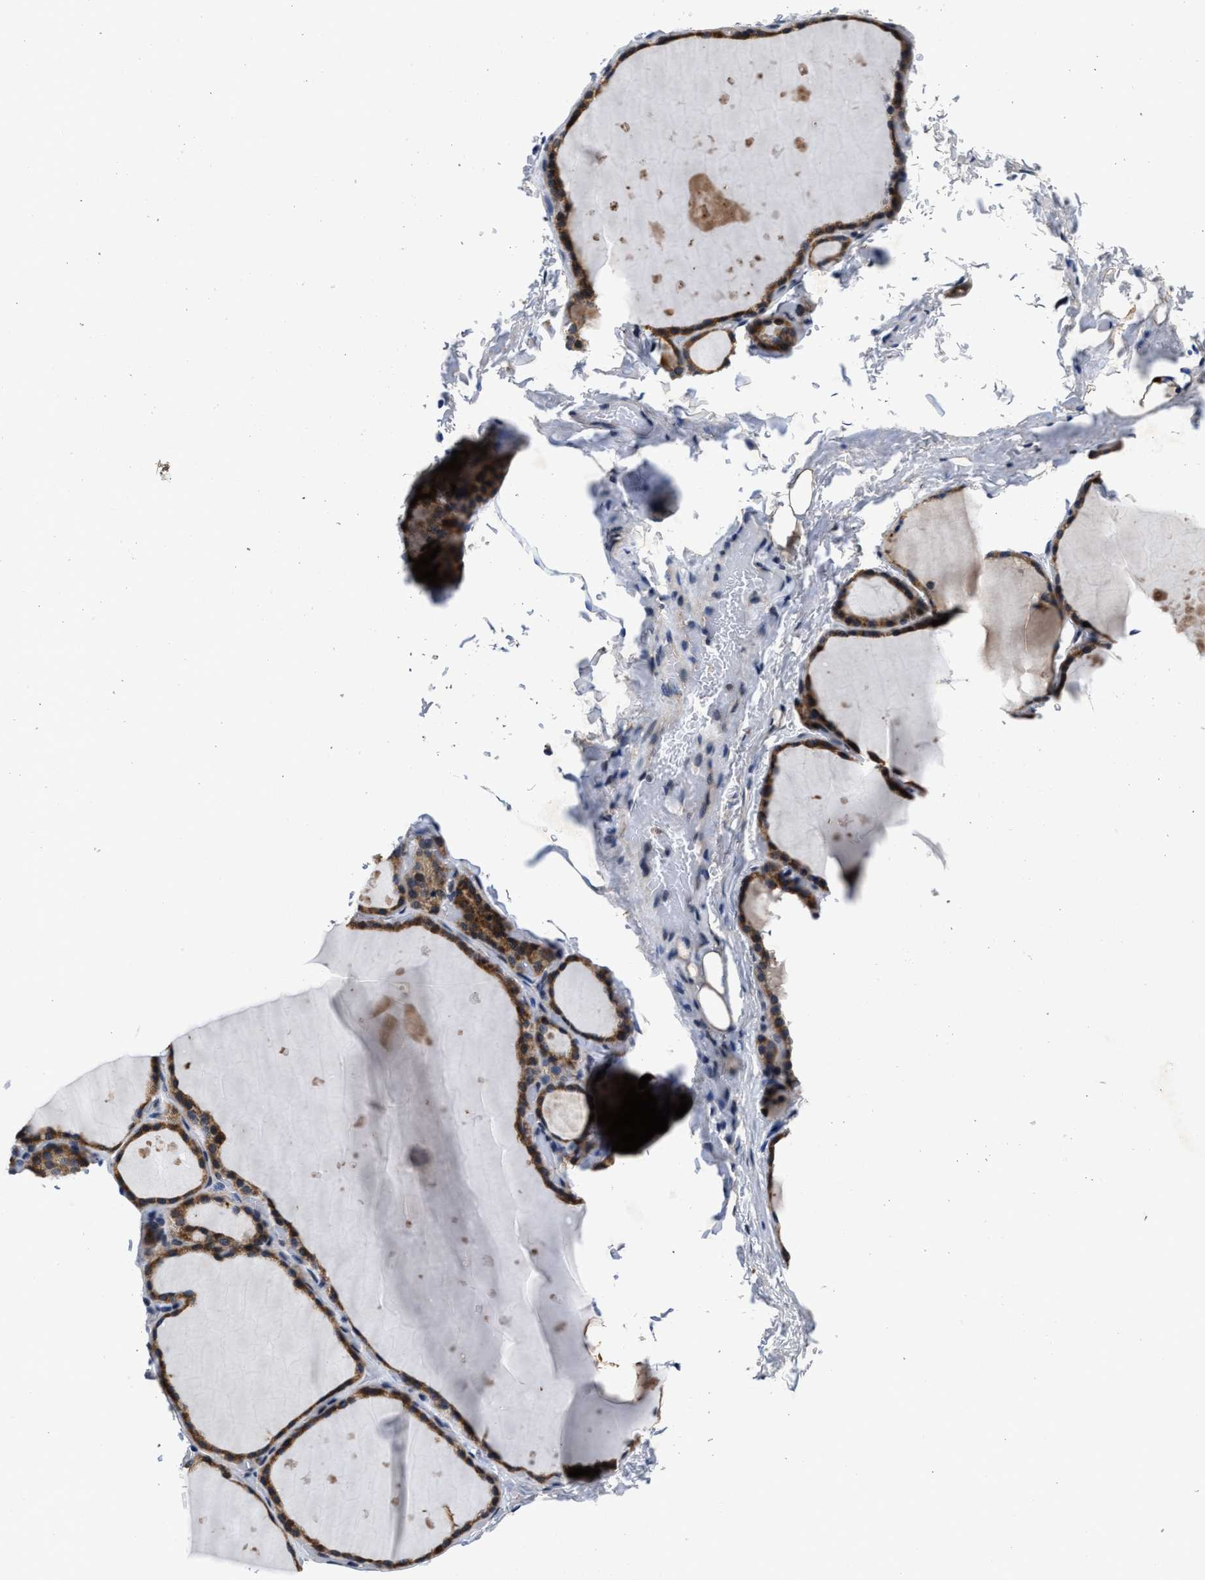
{"staining": {"intensity": "moderate", "quantity": ">75%", "location": "cytoplasmic/membranous"}, "tissue": "thyroid gland", "cell_type": "Glandular cells", "image_type": "normal", "snomed": [{"axis": "morphology", "description": "Normal tissue, NOS"}, {"axis": "topography", "description": "Thyroid gland"}], "caption": "Thyroid gland was stained to show a protein in brown. There is medium levels of moderate cytoplasmic/membranous expression in about >75% of glandular cells. The staining was performed using DAB, with brown indicating positive protein expression. Nuclei are stained blue with hematoxylin.", "gene": "TMEM53", "patient": {"sex": "female", "age": 44}}